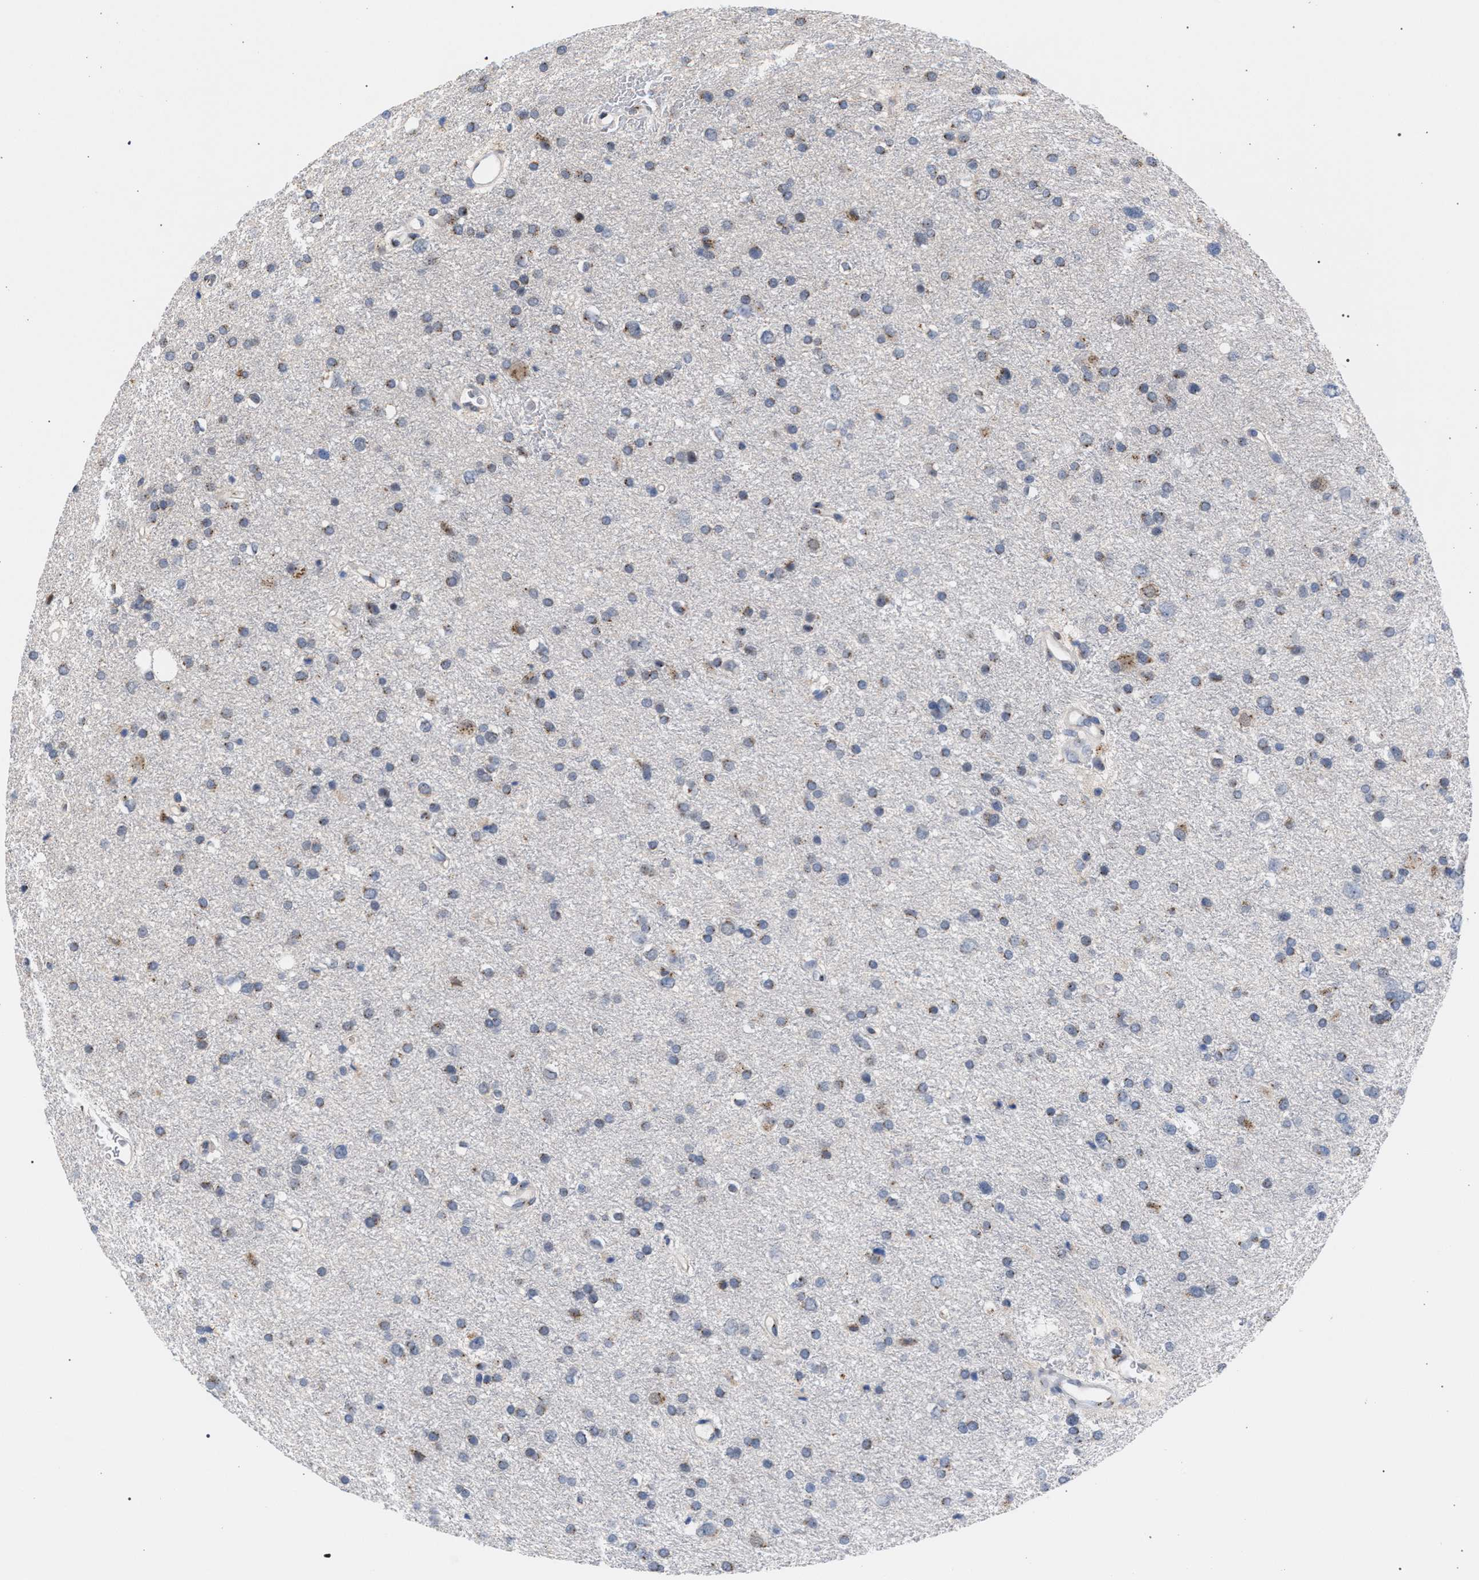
{"staining": {"intensity": "weak", "quantity": "<25%", "location": "cytoplasmic/membranous"}, "tissue": "glioma", "cell_type": "Tumor cells", "image_type": "cancer", "snomed": [{"axis": "morphology", "description": "Glioma, malignant, Low grade"}, {"axis": "topography", "description": "Brain"}], "caption": "High magnification brightfield microscopy of glioma stained with DAB (3,3'-diaminobenzidine) (brown) and counterstained with hematoxylin (blue): tumor cells show no significant staining.", "gene": "GOLGA2", "patient": {"sex": "female", "age": 37}}